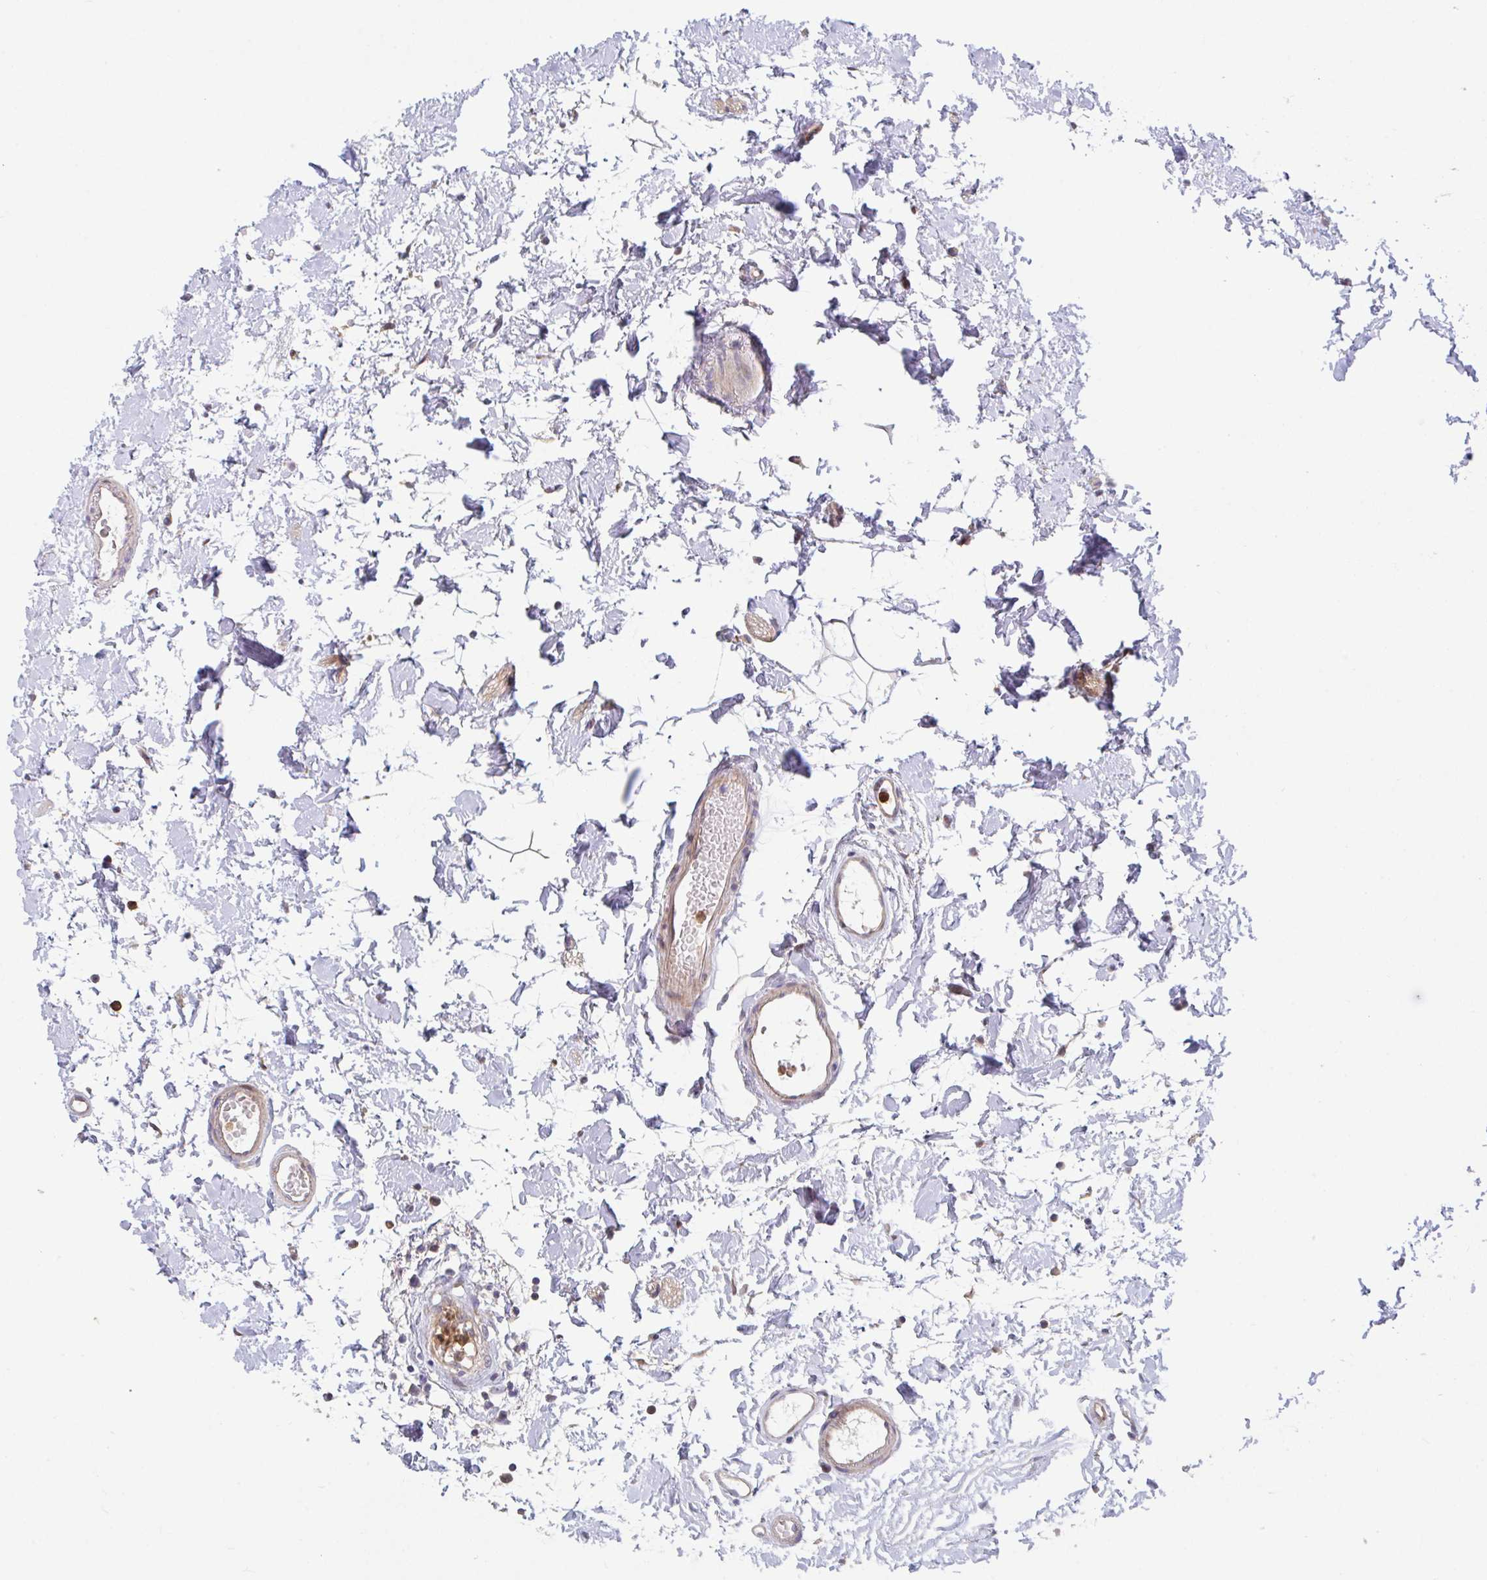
{"staining": {"intensity": "moderate", "quantity": "25%-75%", "location": "cytoplasmic/membranous"}, "tissue": "colon", "cell_type": "Endothelial cells", "image_type": "normal", "snomed": [{"axis": "morphology", "description": "Normal tissue, NOS"}, {"axis": "topography", "description": "Colon"}], "caption": "Immunohistochemical staining of unremarkable colon displays 25%-75% levels of moderate cytoplasmic/membranous protein staining in approximately 25%-75% of endothelial cells. (DAB (3,3'-diaminobenzidine) = brown stain, brightfield microscopy at high magnification).", "gene": "LMNTD2", "patient": {"sex": "female", "age": 84}}